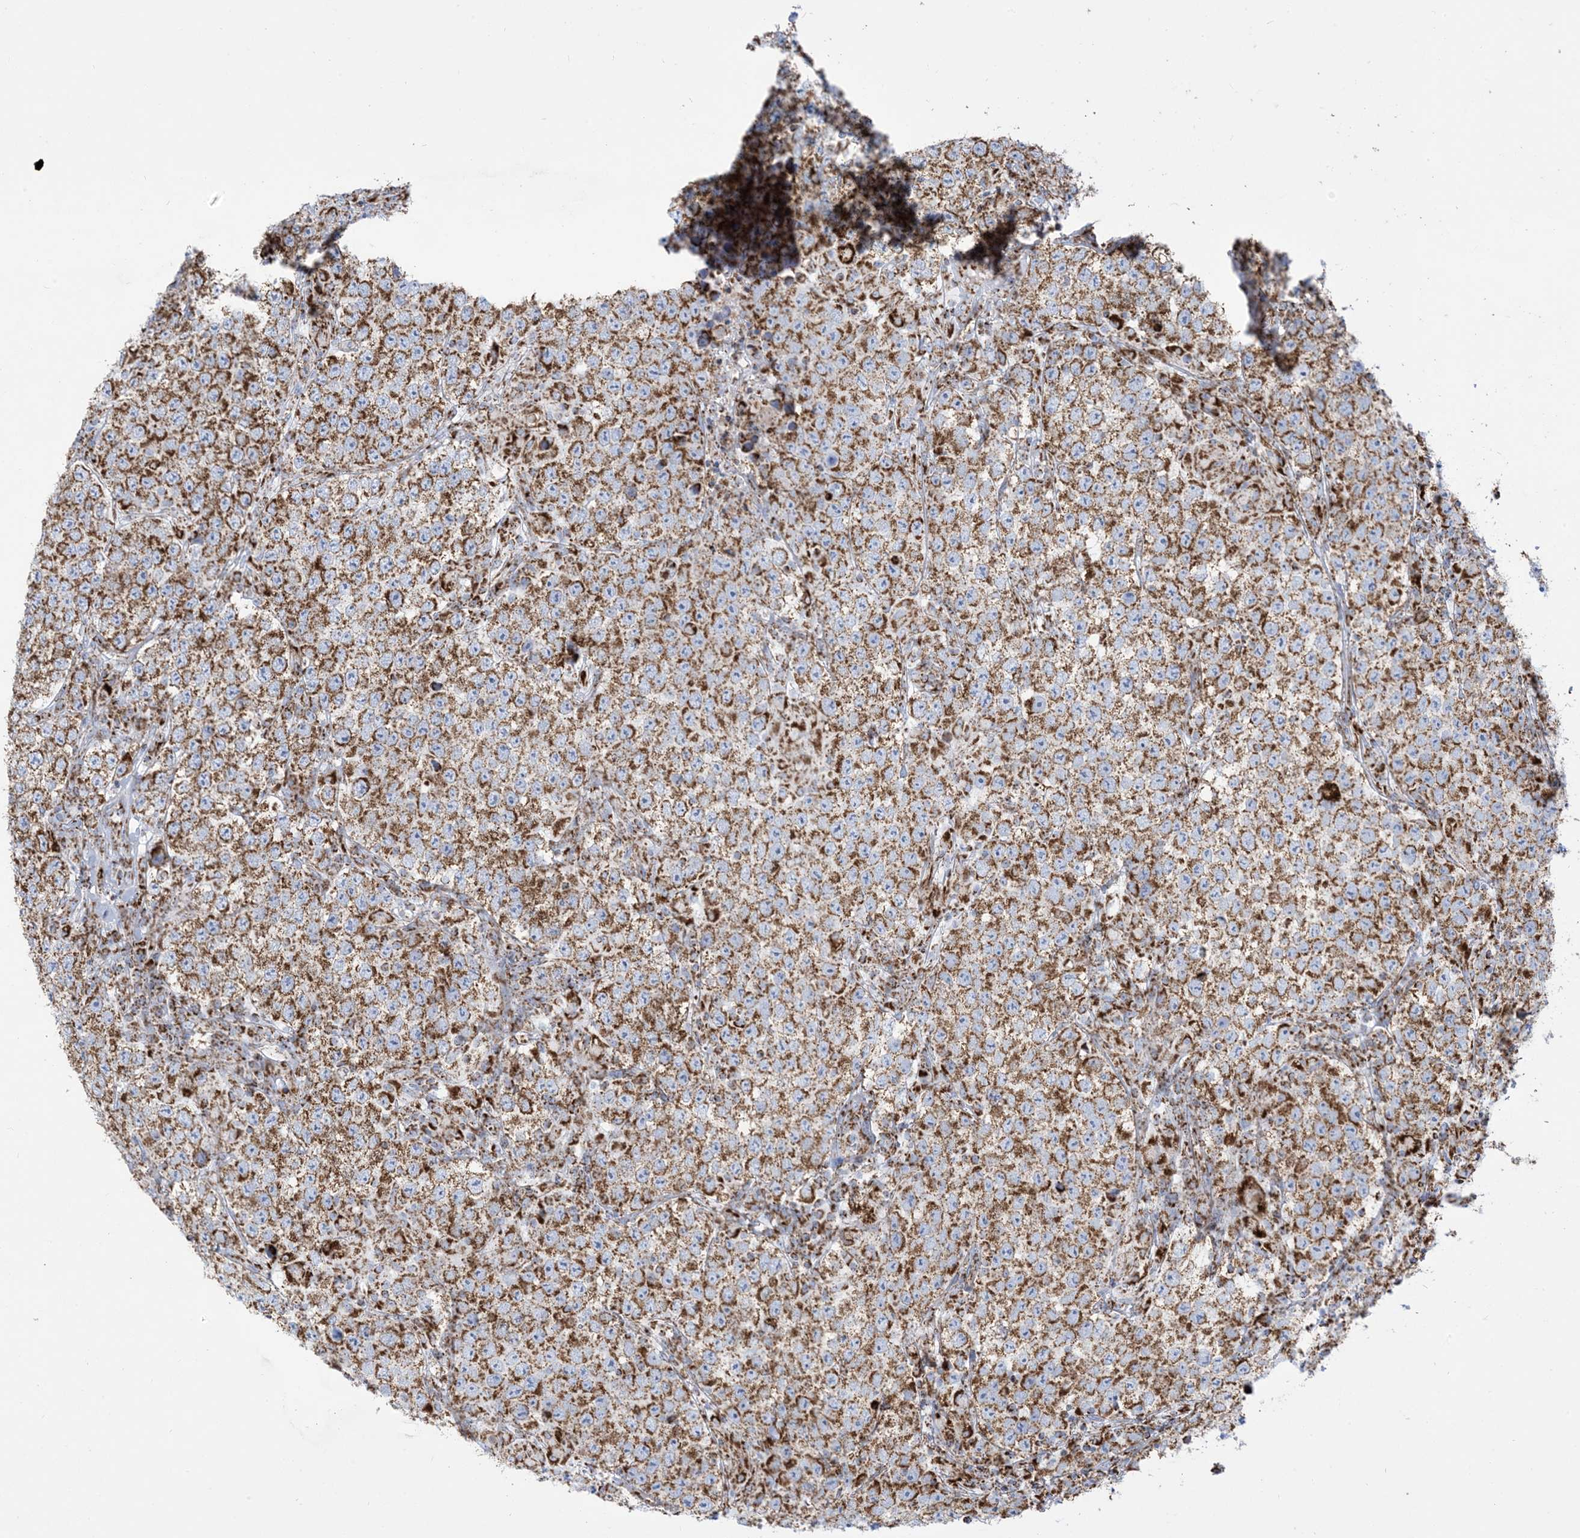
{"staining": {"intensity": "strong", "quantity": ">75%", "location": "cytoplasmic/membranous"}, "tissue": "testis cancer", "cell_type": "Tumor cells", "image_type": "cancer", "snomed": [{"axis": "morphology", "description": "Normal tissue, NOS"}, {"axis": "morphology", "description": "Urothelial carcinoma, High grade"}, {"axis": "morphology", "description": "Seminoma, NOS"}, {"axis": "morphology", "description": "Carcinoma, Embryonal, NOS"}, {"axis": "topography", "description": "Urinary bladder"}, {"axis": "topography", "description": "Testis"}], "caption": "Tumor cells display strong cytoplasmic/membranous expression in approximately >75% of cells in high-grade urothelial carcinoma (testis). The staining was performed using DAB to visualize the protein expression in brown, while the nuclei were stained in blue with hematoxylin (Magnification: 20x).", "gene": "SAMM50", "patient": {"sex": "male", "age": 41}}